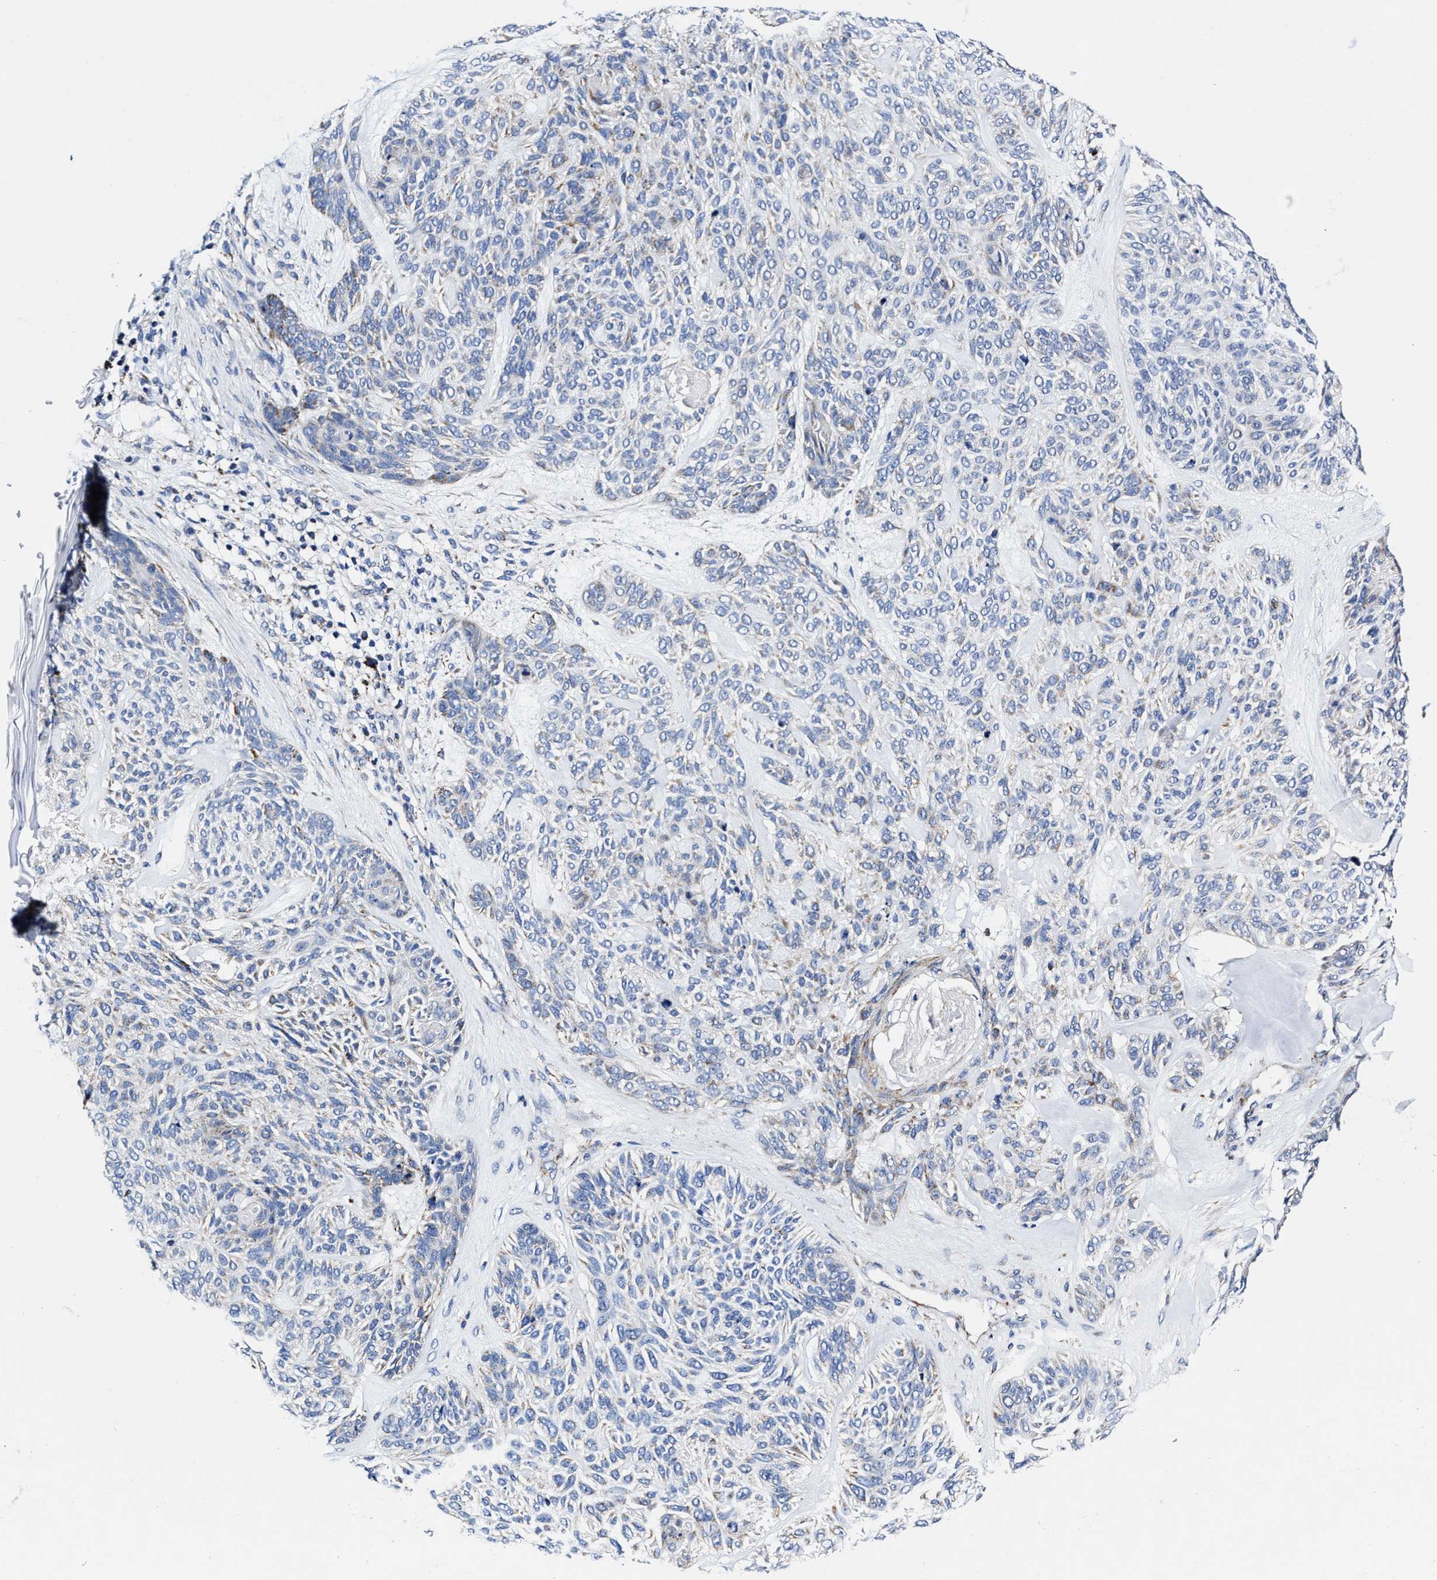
{"staining": {"intensity": "moderate", "quantity": "<25%", "location": "cytoplasmic/membranous"}, "tissue": "skin cancer", "cell_type": "Tumor cells", "image_type": "cancer", "snomed": [{"axis": "morphology", "description": "Basal cell carcinoma"}, {"axis": "topography", "description": "Skin"}], "caption": "Brown immunohistochemical staining in human skin cancer shows moderate cytoplasmic/membranous expression in approximately <25% of tumor cells. Using DAB (brown) and hematoxylin (blue) stains, captured at high magnification using brightfield microscopy.", "gene": "HINT2", "patient": {"sex": "male", "age": 55}}